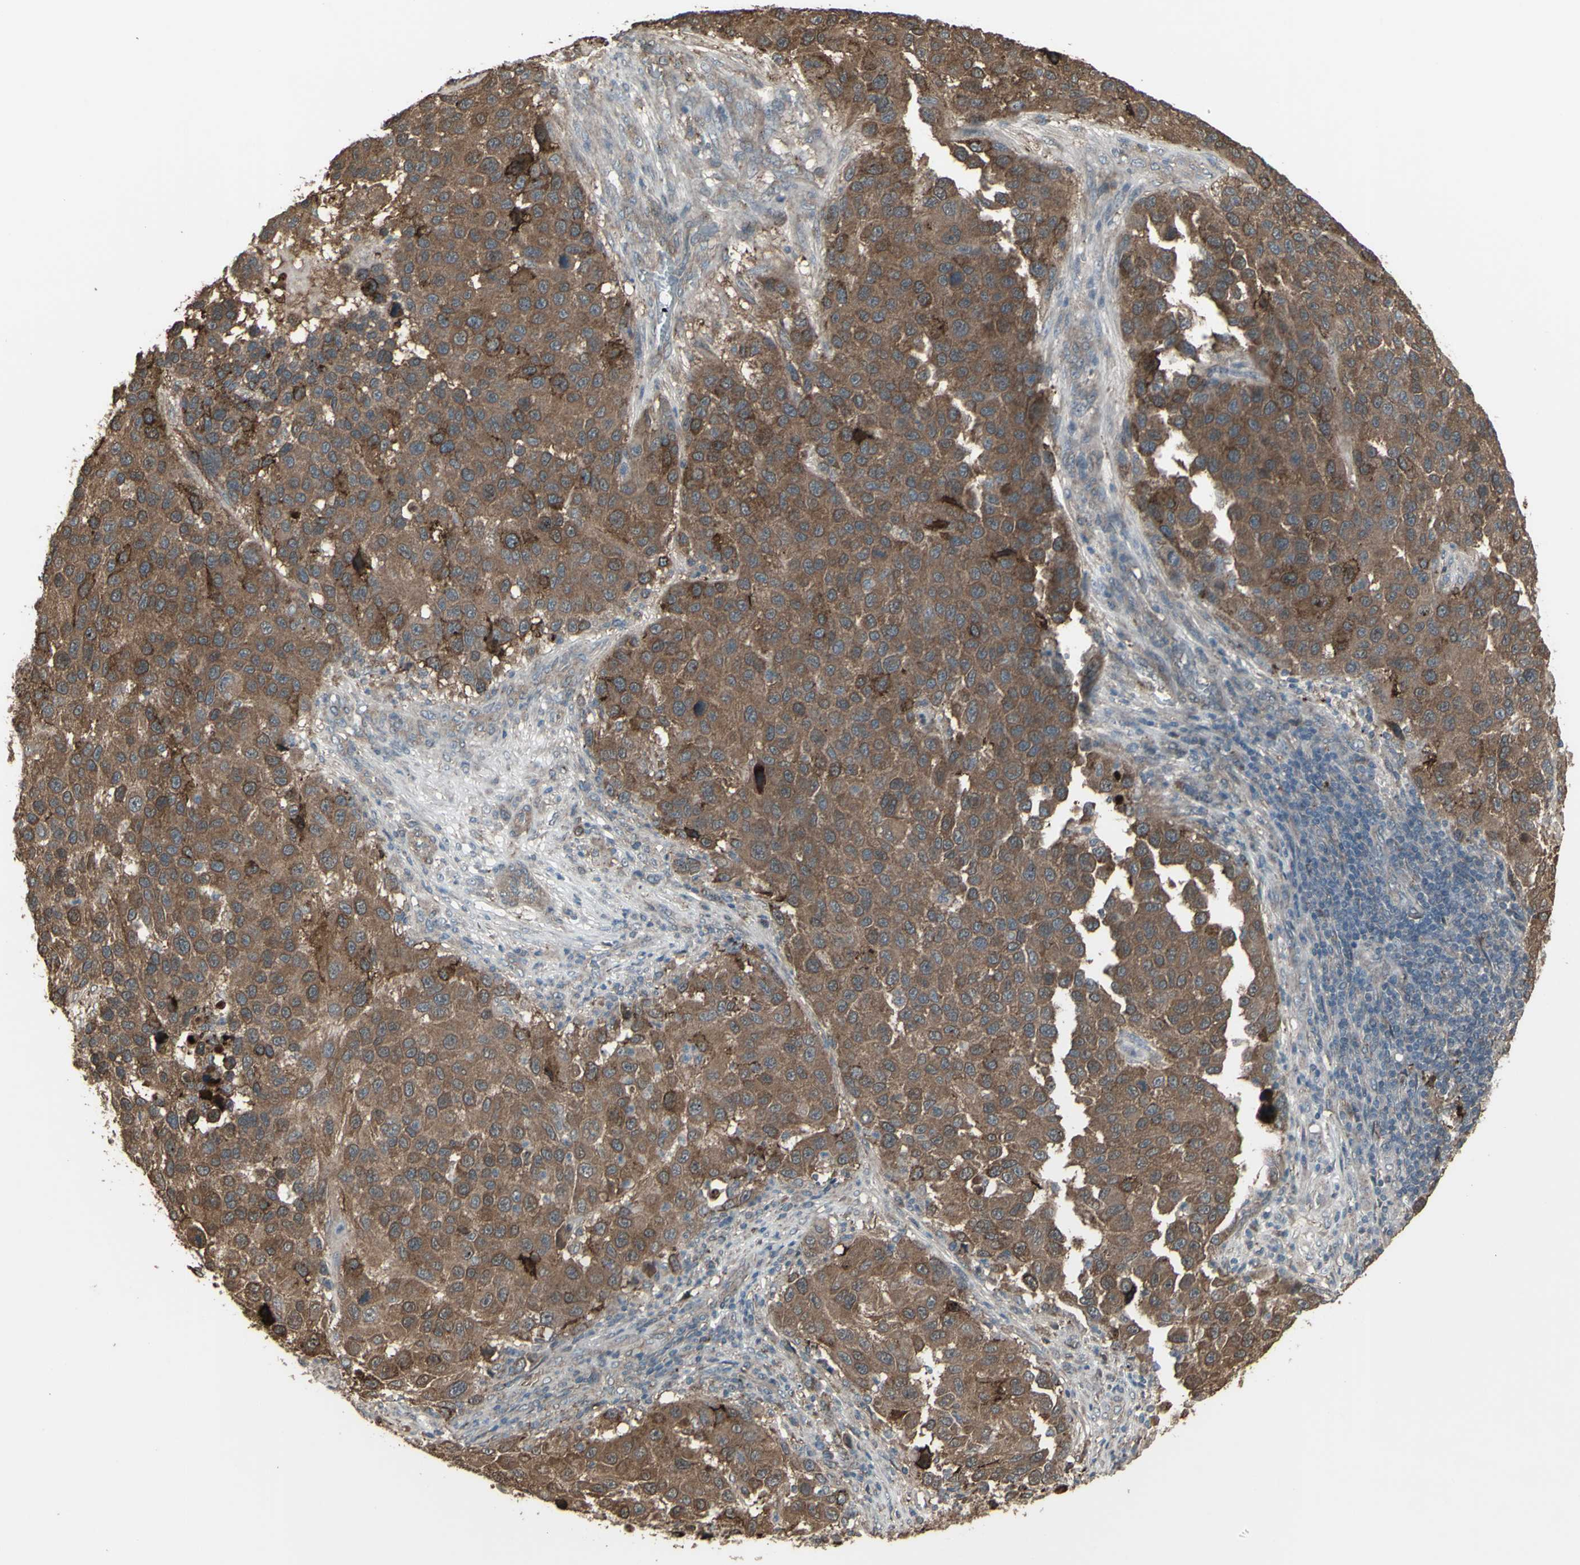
{"staining": {"intensity": "moderate", "quantity": ">75%", "location": "cytoplasmic/membranous"}, "tissue": "melanoma", "cell_type": "Tumor cells", "image_type": "cancer", "snomed": [{"axis": "morphology", "description": "Malignant melanoma, Metastatic site"}, {"axis": "topography", "description": "Lymph node"}], "caption": "Tumor cells show medium levels of moderate cytoplasmic/membranous positivity in approximately >75% of cells in malignant melanoma (metastatic site). Nuclei are stained in blue.", "gene": "SMO", "patient": {"sex": "male", "age": 61}}